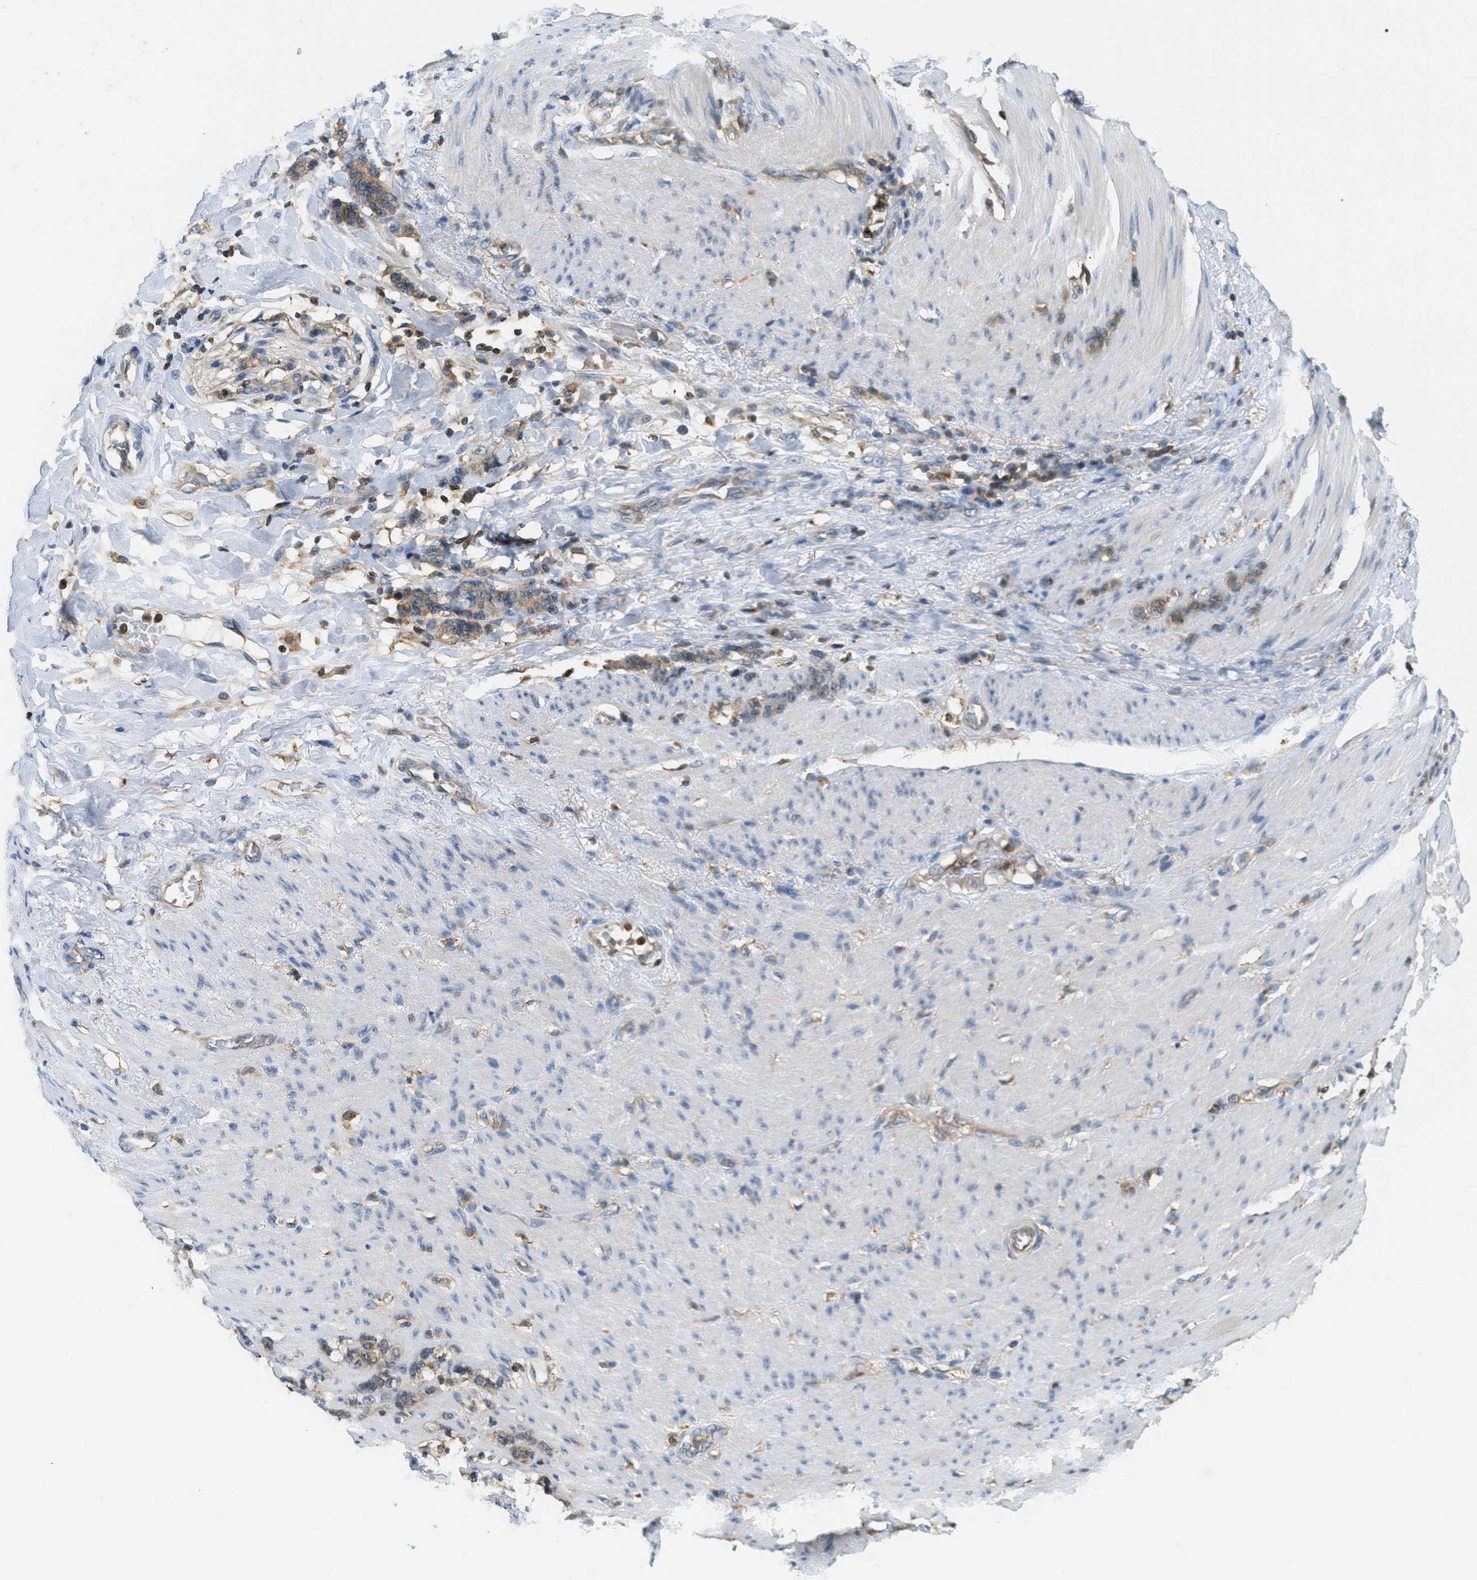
{"staining": {"intensity": "weak", "quantity": ">75%", "location": "cytoplasmic/membranous"}, "tissue": "stomach cancer", "cell_type": "Tumor cells", "image_type": "cancer", "snomed": [{"axis": "morphology", "description": "Adenocarcinoma, NOS"}, {"axis": "topography", "description": "Stomach, lower"}], "caption": "A low amount of weak cytoplasmic/membranous staining is identified in approximately >75% of tumor cells in stomach adenocarcinoma tissue.", "gene": "GRIK2", "patient": {"sex": "male", "age": 88}}